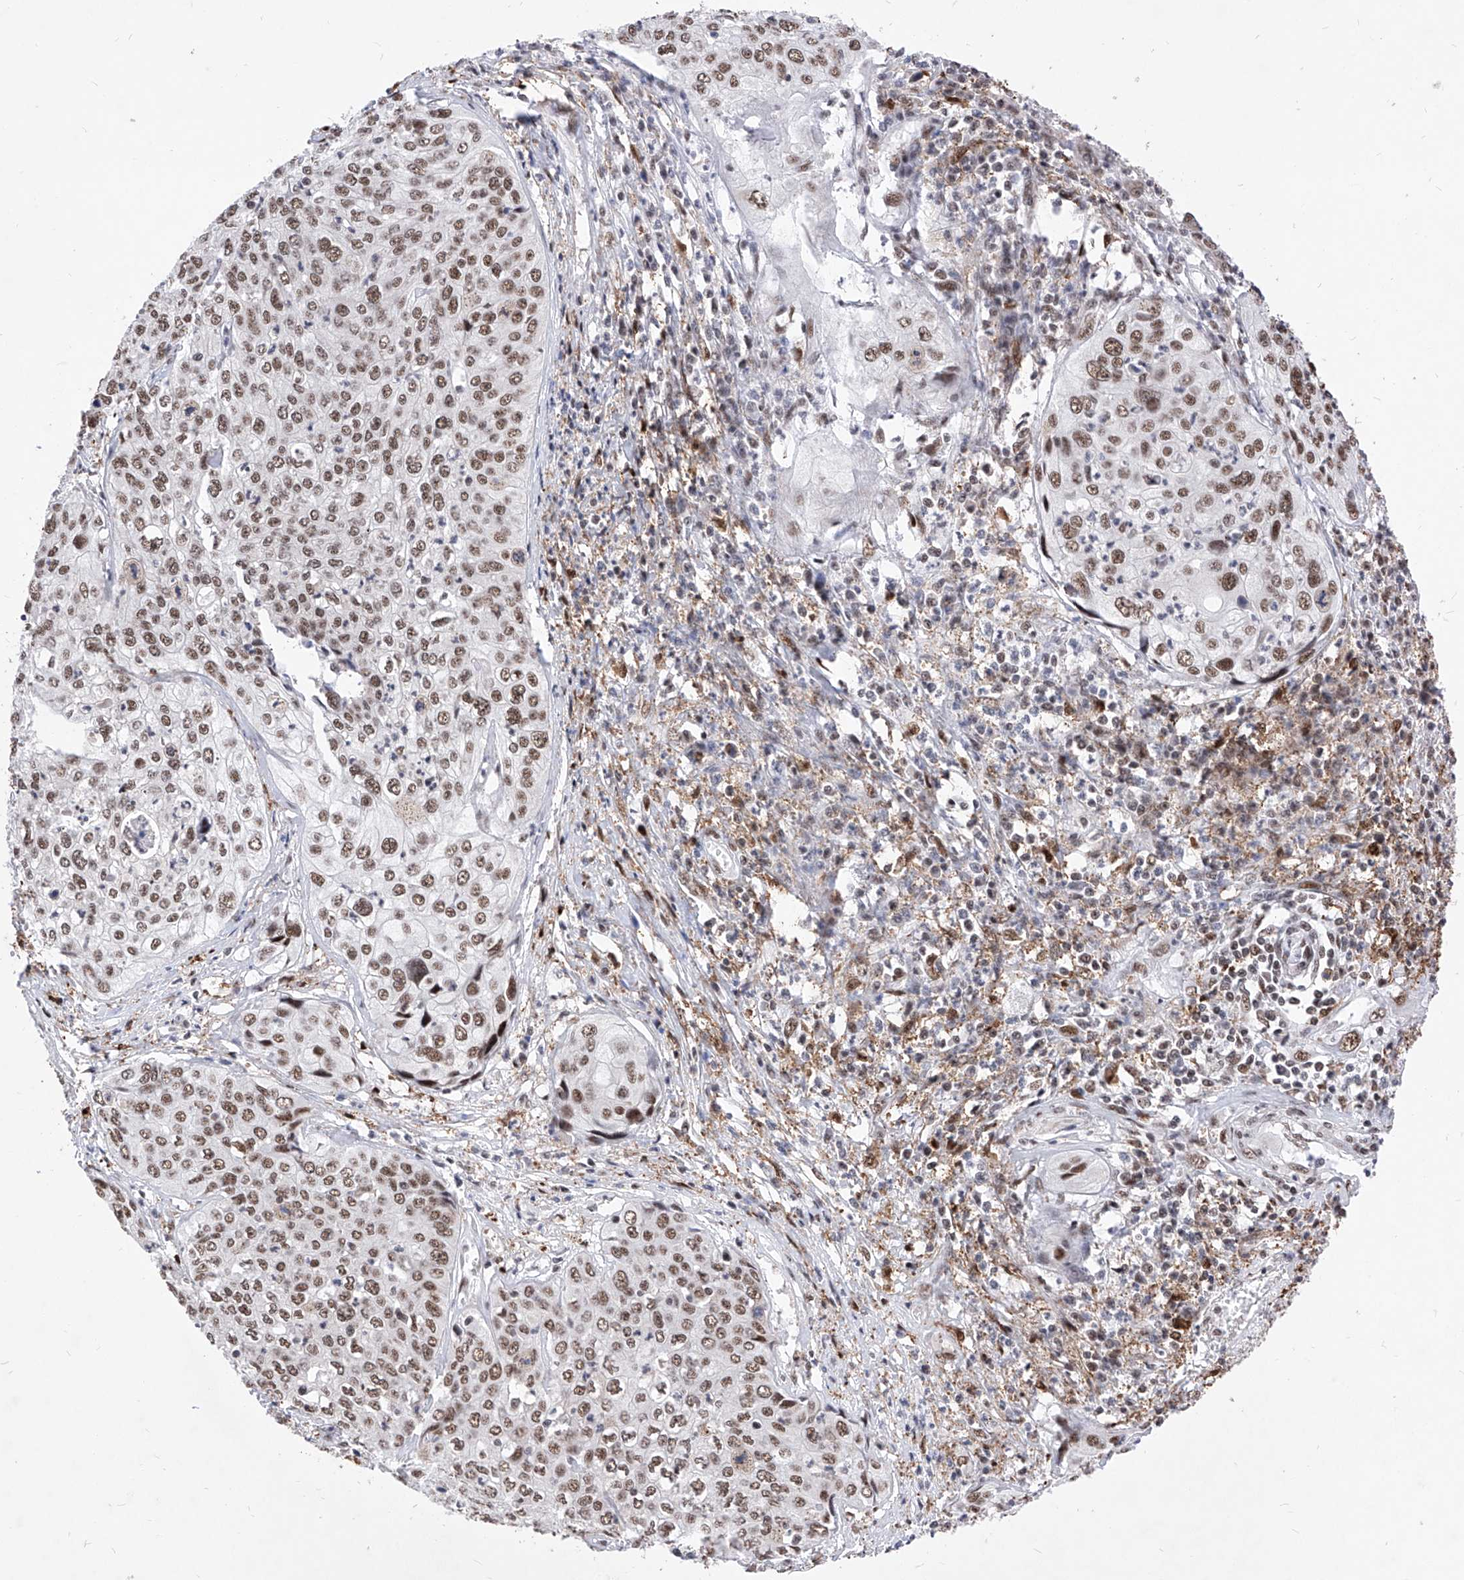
{"staining": {"intensity": "moderate", "quantity": ">75%", "location": "nuclear"}, "tissue": "cervical cancer", "cell_type": "Tumor cells", "image_type": "cancer", "snomed": [{"axis": "morphology", "description": "Squamous cell carcinoma, NOS"}, {"axis": "topography", "description": "Cervix"}], "caption": "DAB (3,3'-diaminobenzidine) immunohistochemical staining of squamous cell carcinoma (cervical) demonstrates moderate nuclear protein positivity in approximately >75% of tumor cells. (DAB (3,3'-diaminobenzidine) = brown stain, brightfield microscopy at high magnification).", "gene": "PHF5A", "patient": {"sex": "female", "age": 31}}